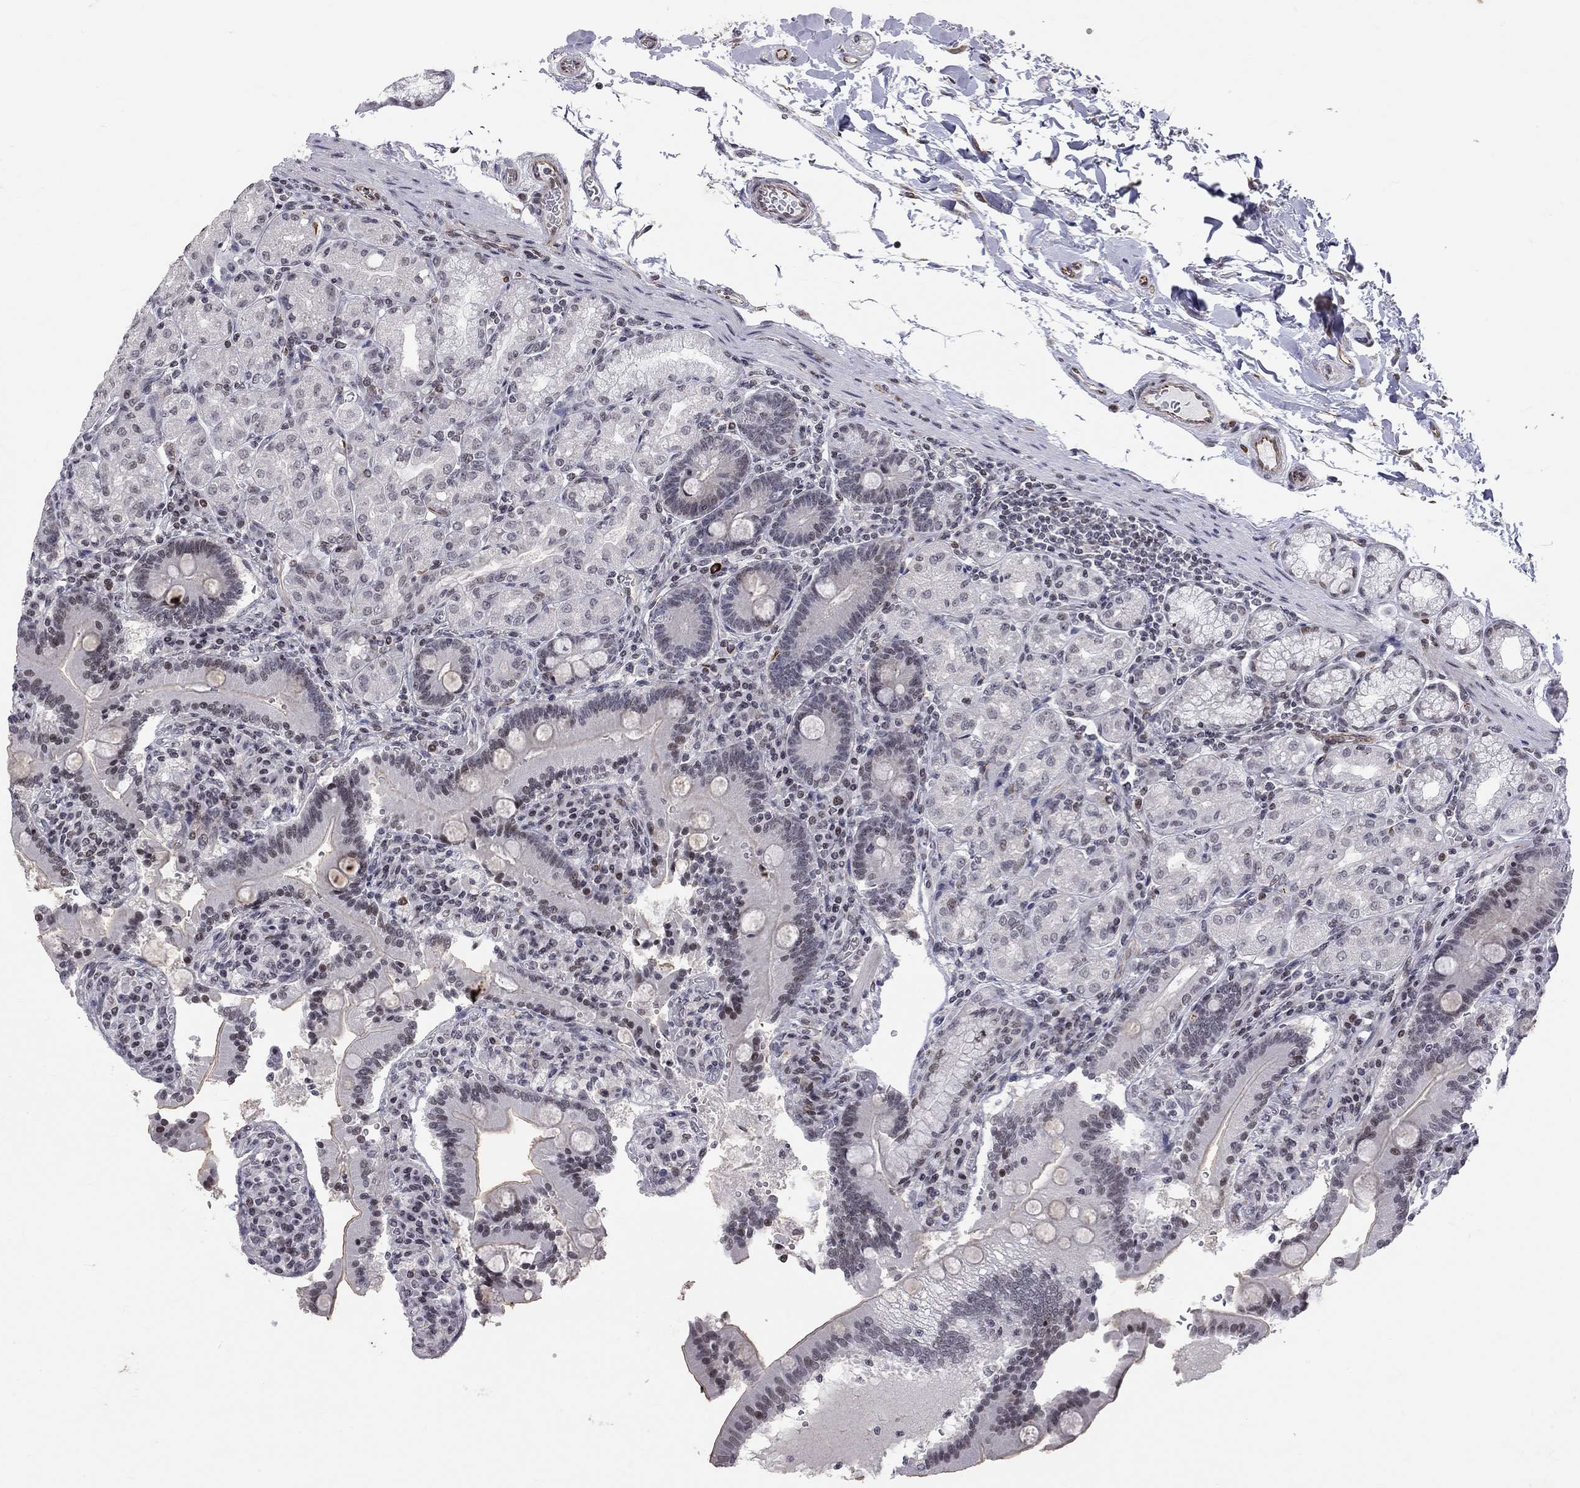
{"staining": {"intensity": "negative", "quantity": "none", "location": "none"}, "tissue": "duodenum", "cell_type": "Glandular cells", "image_type": "normal", "snomed": [{"axis": "morphology", "description": "Normal tissue, NOS"}, {"axis": "topography", "description": "Duodenum"}], "caption": "This is a histopathology image of immunohistochemistry (IHC) staining of unremarkable duodenum, which shows no positivity in glandular cells. Brightfield microscopy of IHC stained with DAB (3,3'-diaminobenzidine) (brown) and hematoxylin (blue), captured at high magnification.", "gene": "MTNR1B", "patient": {"sex": "female", "age": 62}}